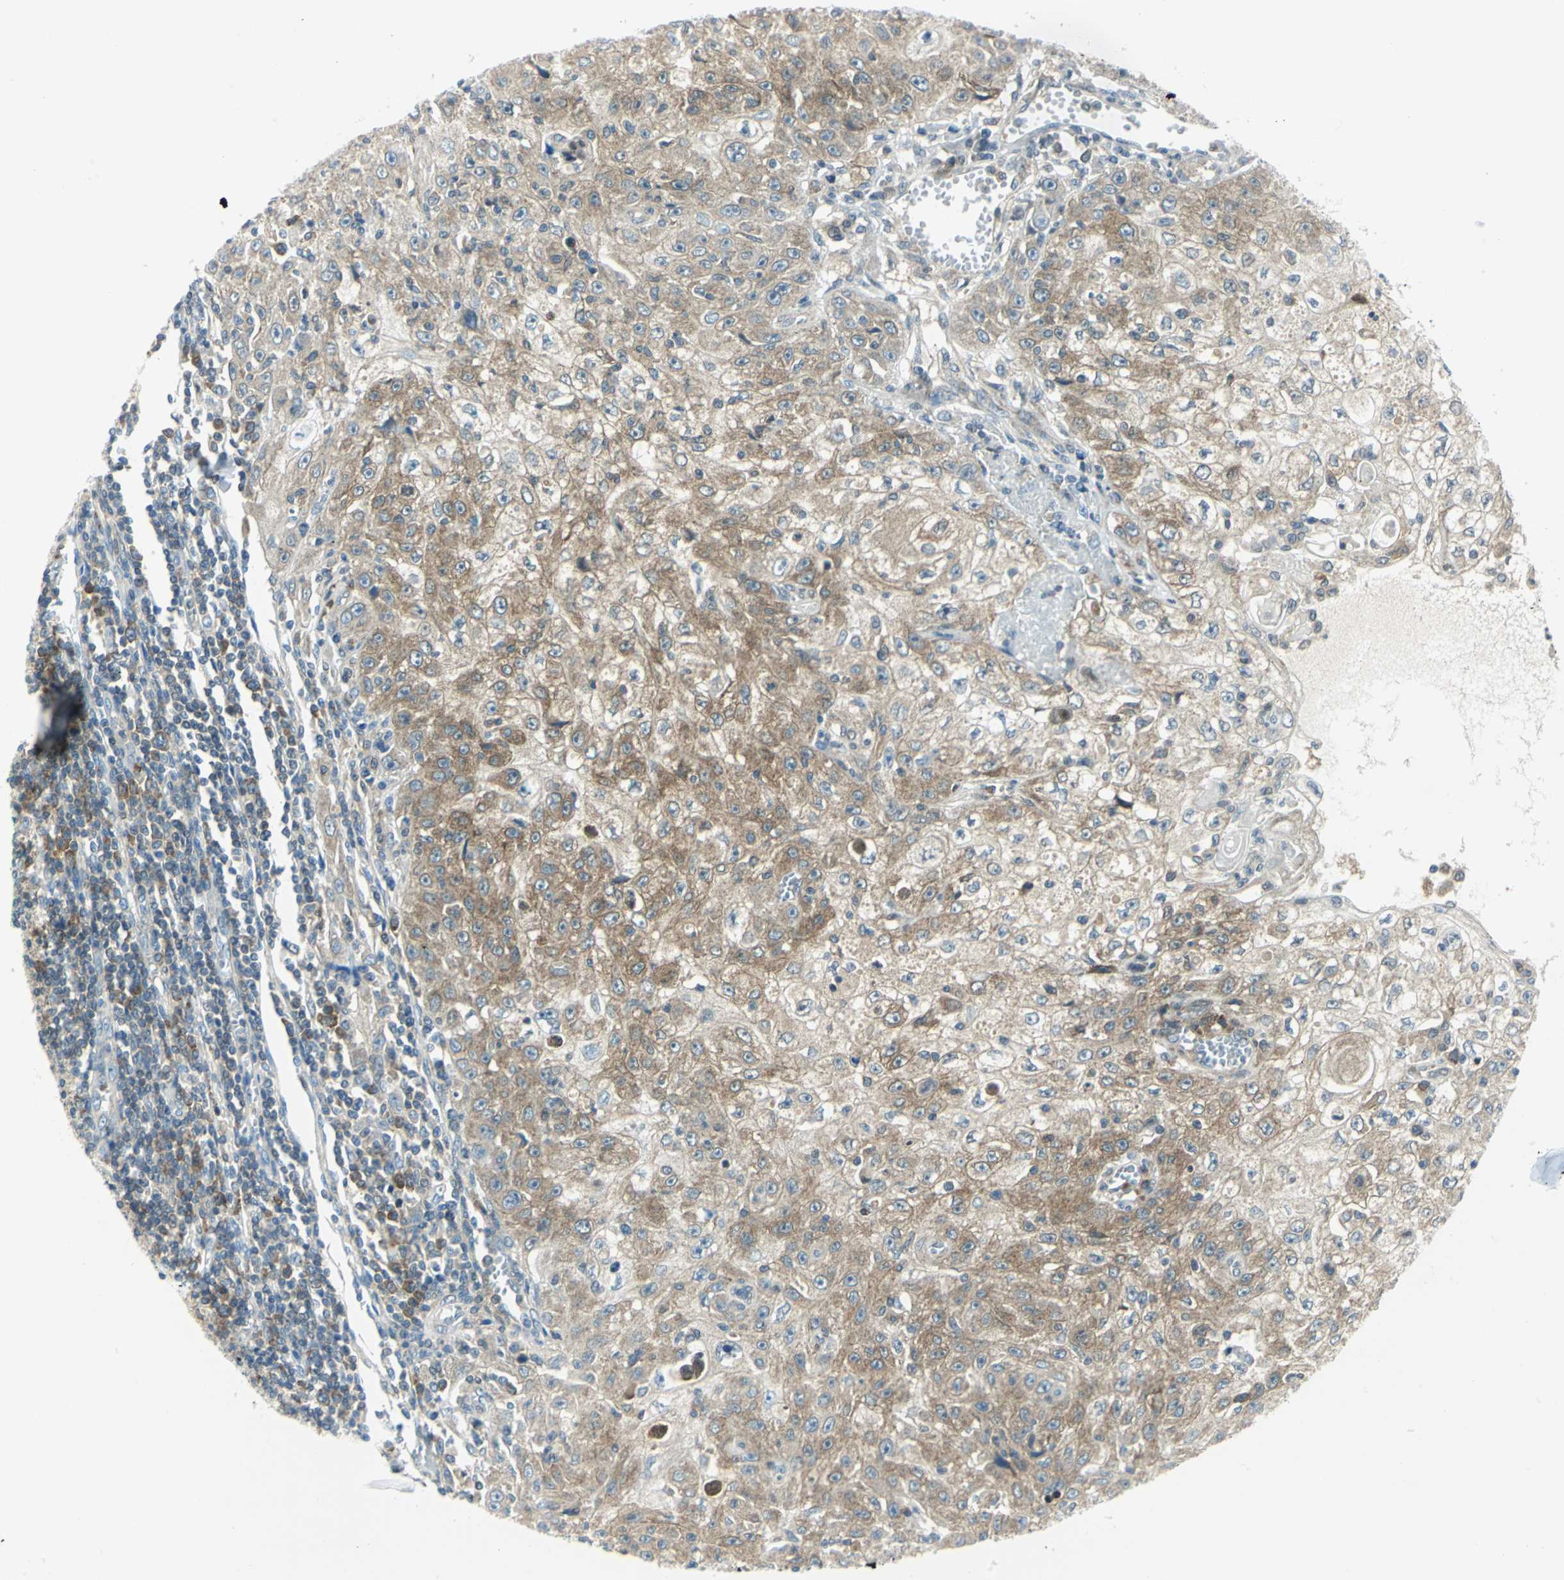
{"staining": {"intensity": "moderate", "quantity": ">75%", "location": "cytoplasmic/membranous"}, "tissue": "skin cancer", "cell_type": "Tumor cells", "image_type": "cancer", "snomed": [{"axis": "morphology", "description": "Squamous cell carcinoma, NOS"}, {"axis": "topography", "description": "Skin"}], "caption": "The photomicrograph displays a brown stain indicating the presence of a protein in the cytoplasmic/membranous of tumor cells in skin squamous cell carcinoma.", "gene": "ALDOA", "patient": {"sex": "male", "age": 75}}